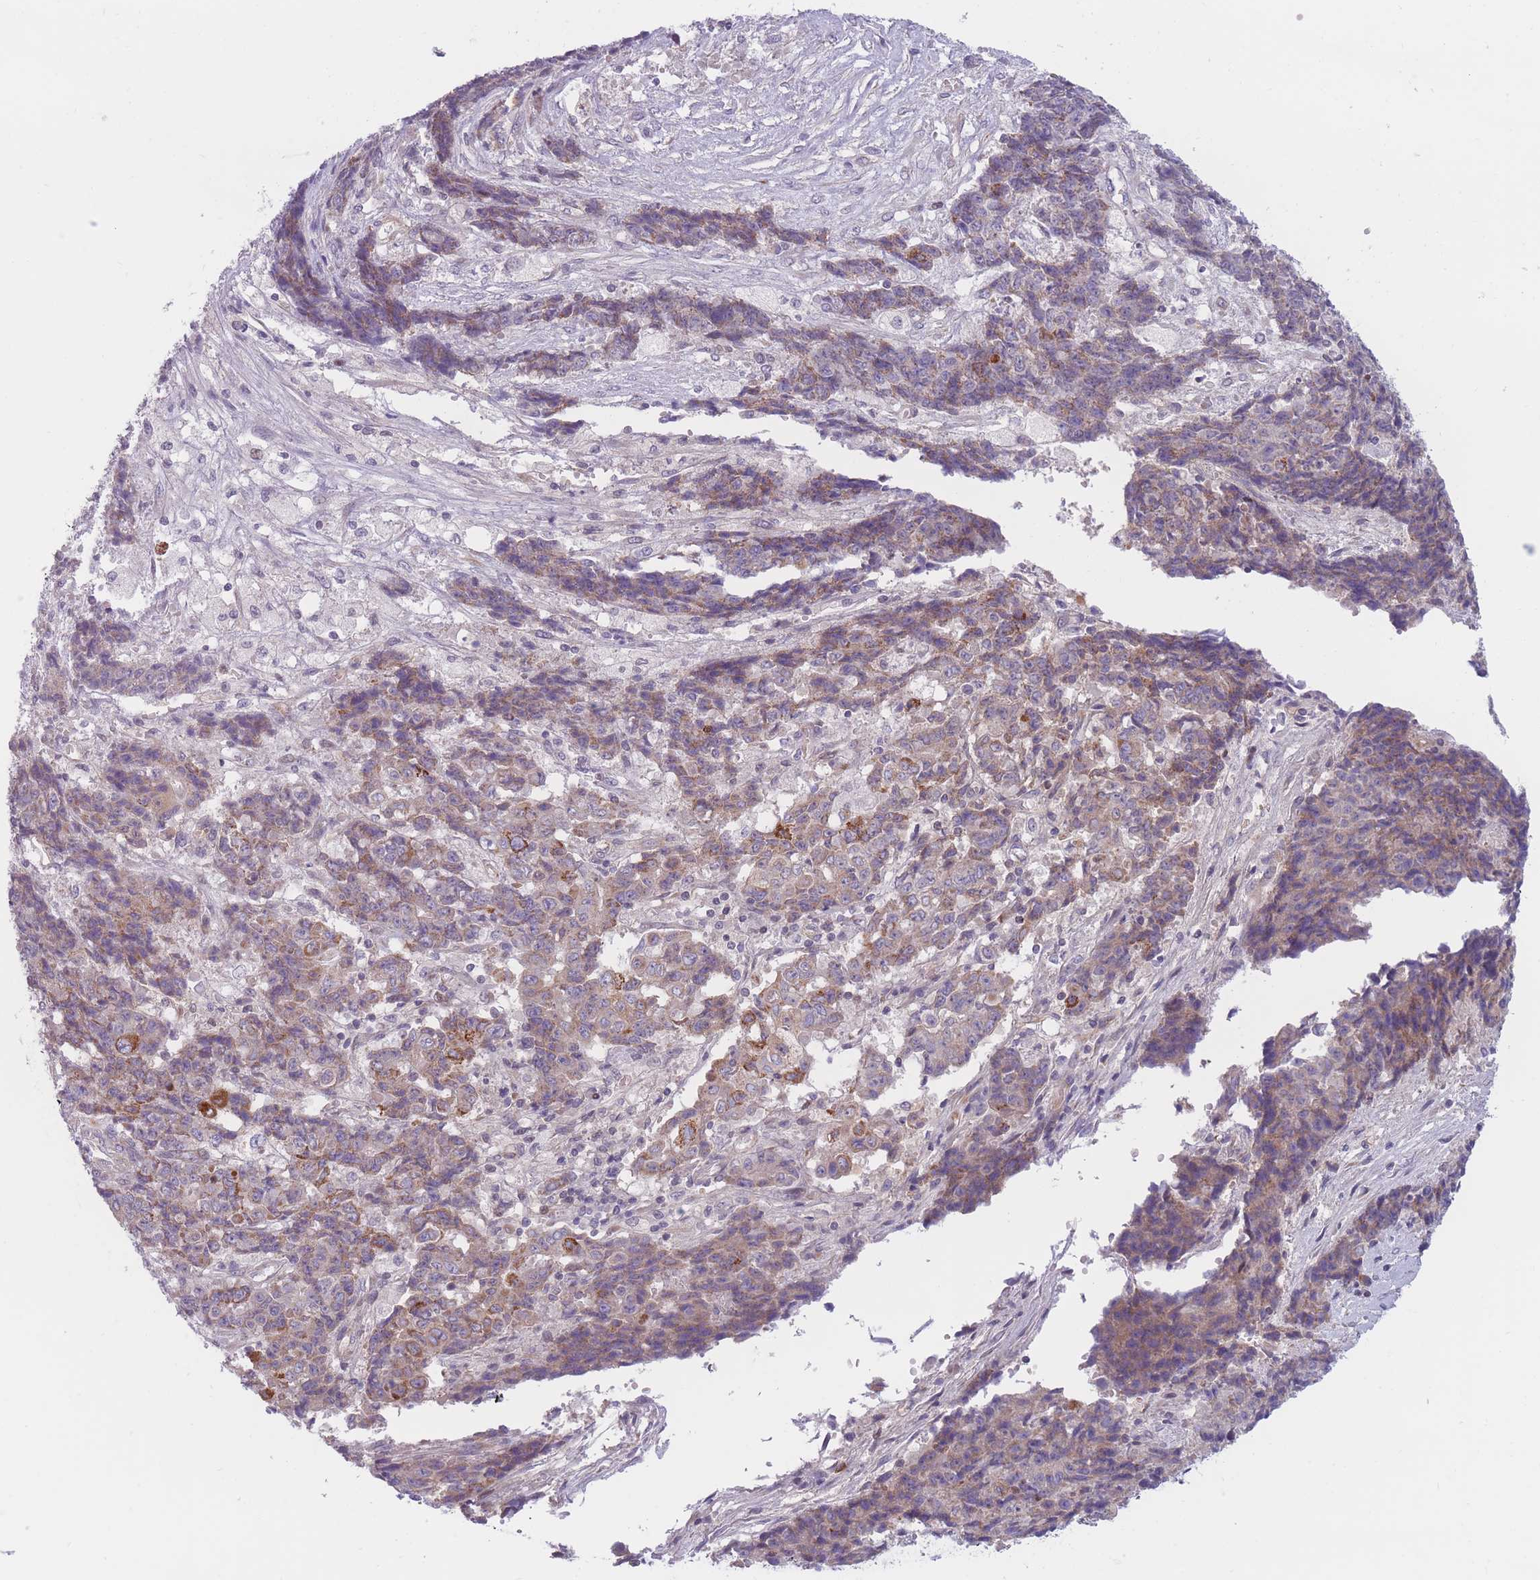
{"staining": {"intensity": "weak", "quantity": "25%-75%", "location": "cytoplasmic/membranous"}, "tissue": "ovarian cancer", "cell_type": "Tumor cells", "image_type": "cancer", "snomed": [{"axis": "morphology", "description": "Carcinoma, endometroid"}, {"axis": "topography", "description": "Ovary"}], "caption": "High-magnification brightfield microscopy of ovarian cancer stained with DAB (brown) and counterstained with hematoxylin (blue). tumor cells exhibit weak cytoplasmic/membranous expression is seen in about25%-75% of cells.", "gene": "PDE4A", "patient": {"sex": "female", "age": 42}}